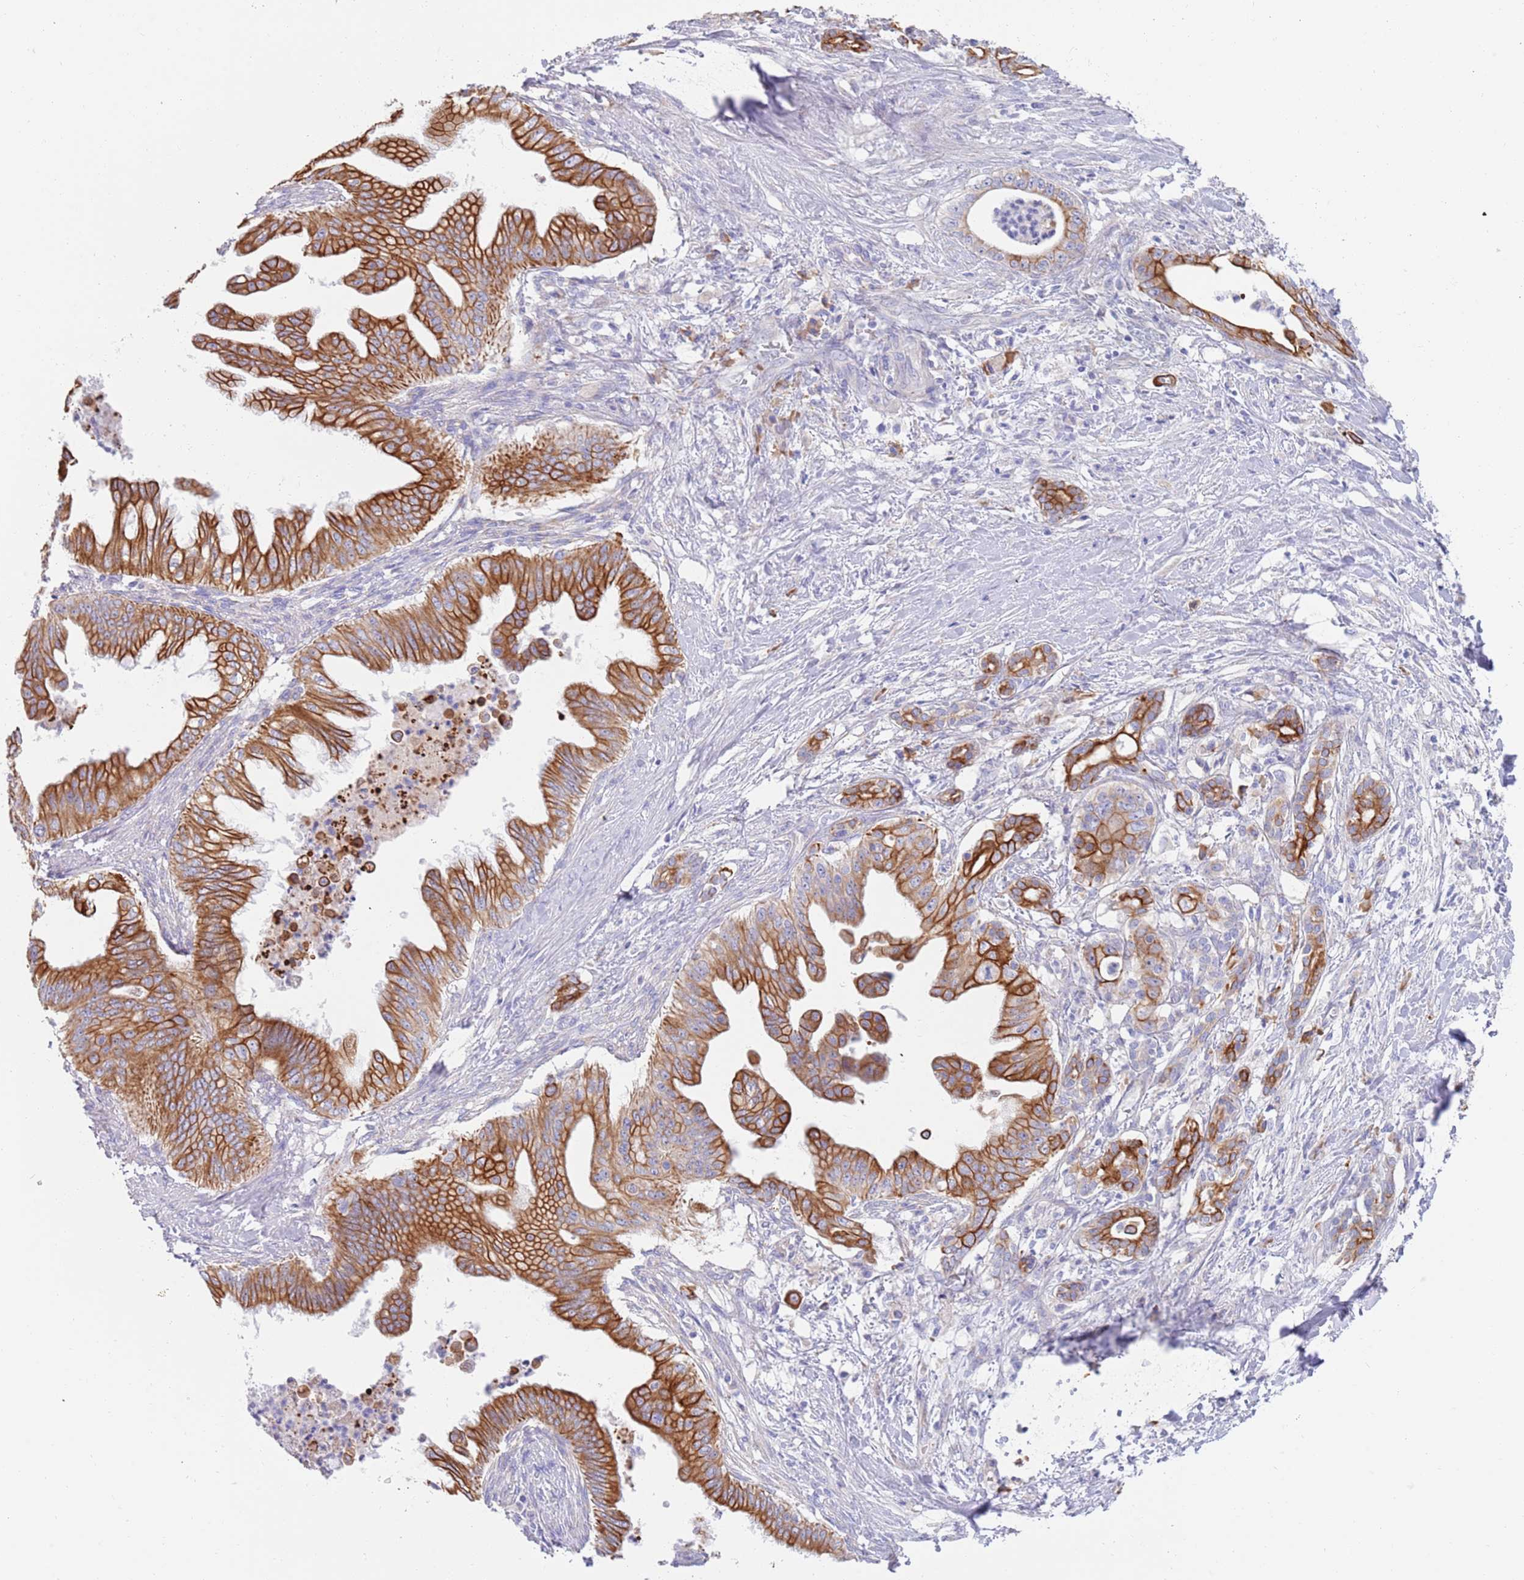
{"staining": {"intensity": "strong", "quantity": ">75%", "location": "cytoplasmic/membranous"}, "tissue": "pancreatic cancer", "cell_type": "Tumor cells", "image_type": "cancer", "snomed": [{"axis": "morphology", "description": "Adenocarcinoma, NOS"}, {"axis": "topography", "description": "Pancreas"}], "caption": "High-power microscopy captured an IHC micrograph of adenocarcinoma (pancreatic), revealing strong cytoplasmic/membranous expression in approximately >75% of tumor cells. The staining was performed using DAB to visualize the protein expression in brown, while the nuclei were stained in blue with hematoxylin (Magnification: 20x).", "gene": "CCDC149", "patient": {"sex": "male", "age": 58}}